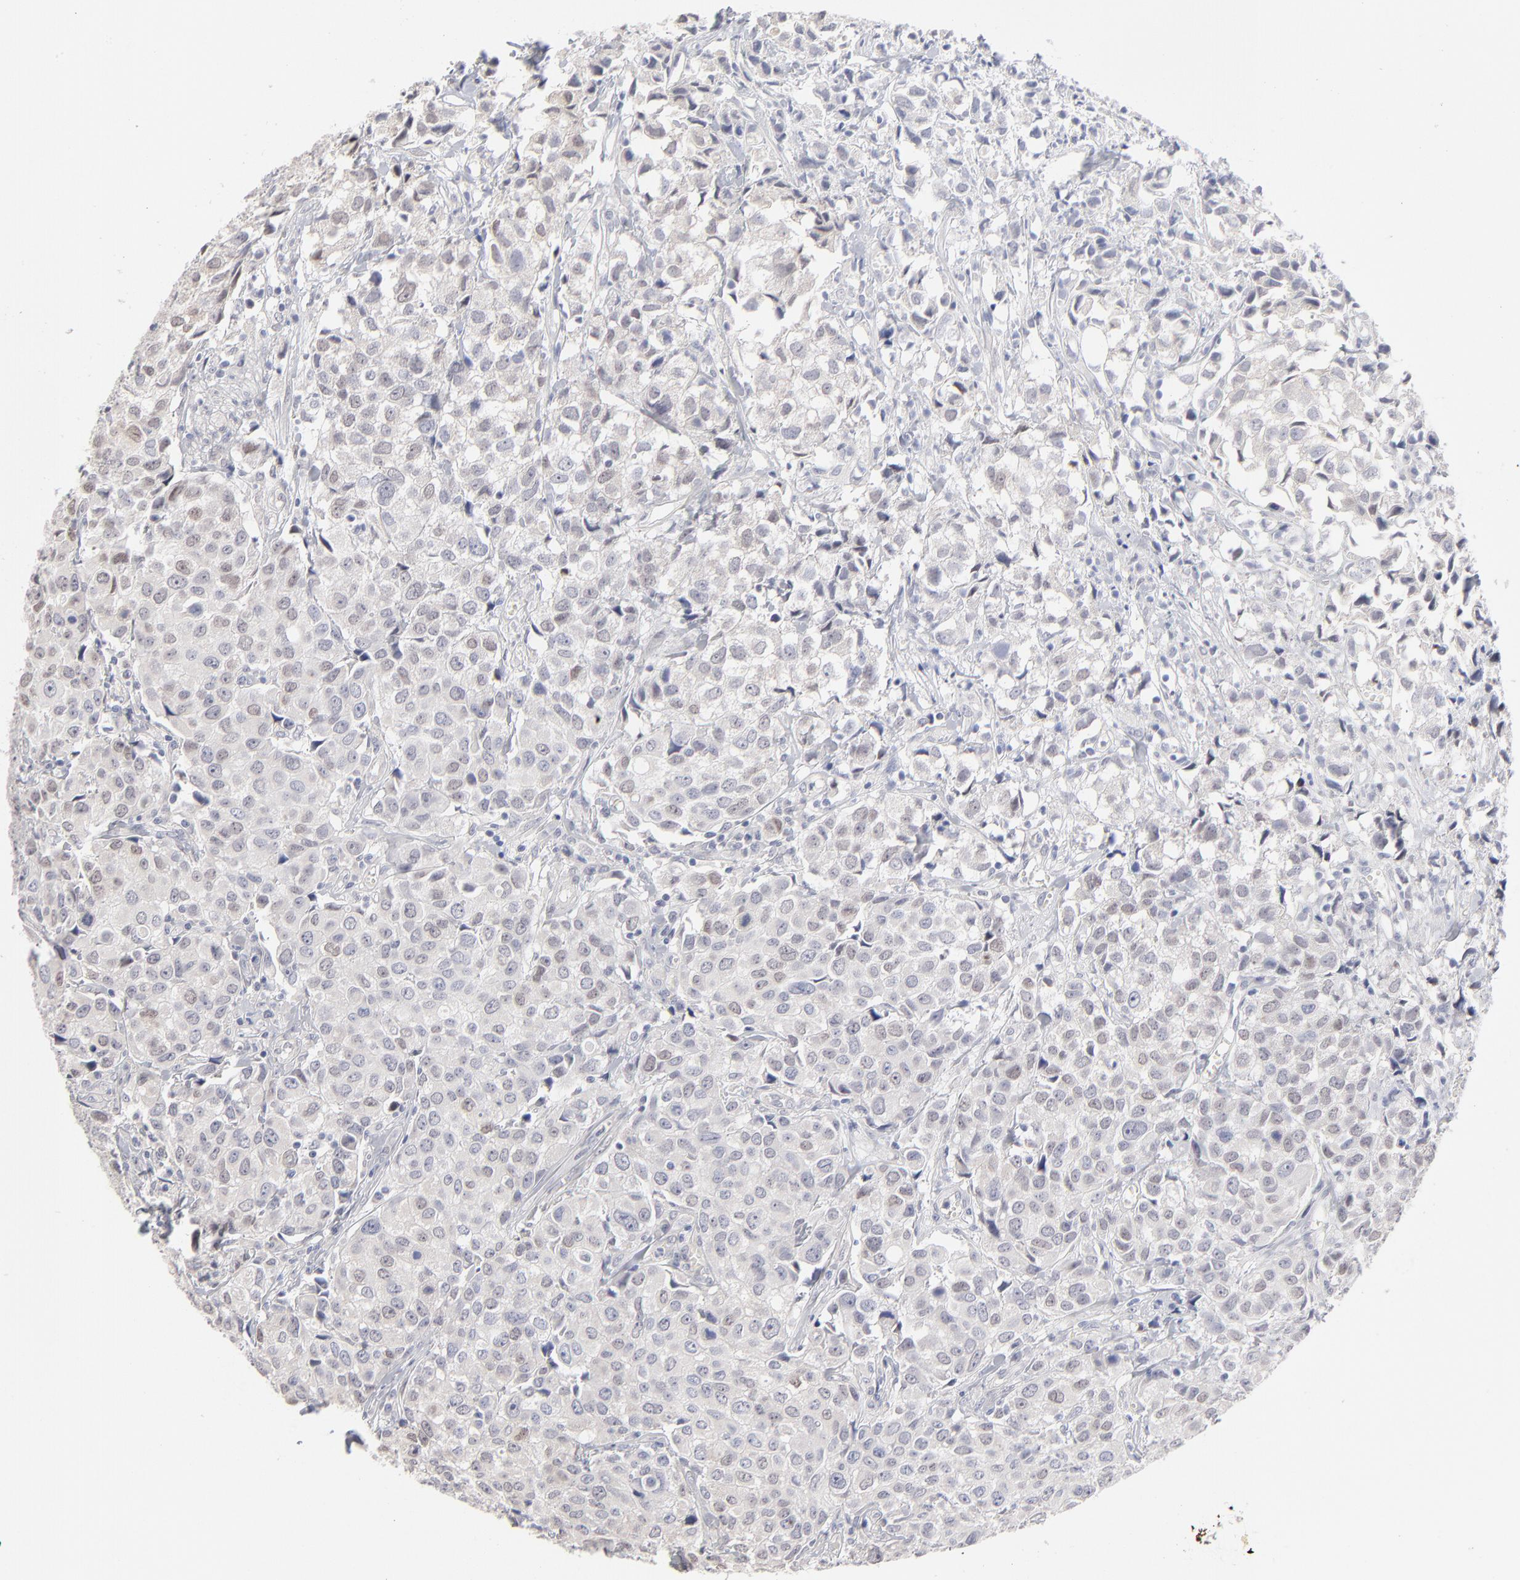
{"staining": {"intensity": "weak", "quantity": "<25%", "location": "nuclear"}, "tissue": "urothelial cancer", "cell_type": "Tumor cells", "image_type": "cancer", "snomed": [{"axis": "morphology", "description": "Urothelial carcinoma, High grade"}, {"axis": "topography", "description": "Urinary bladder"}], "caption": "Immunohistochemical staining of urothelial carcinoma (high-grade) shows no significant staining in tumor cells. (DAB (3,3'-diaminobenzidine) immunohistochemistry with hematoxylin counter stain).", "gene": "RBM3", "patient": {"sex": "female", "age": 75}}